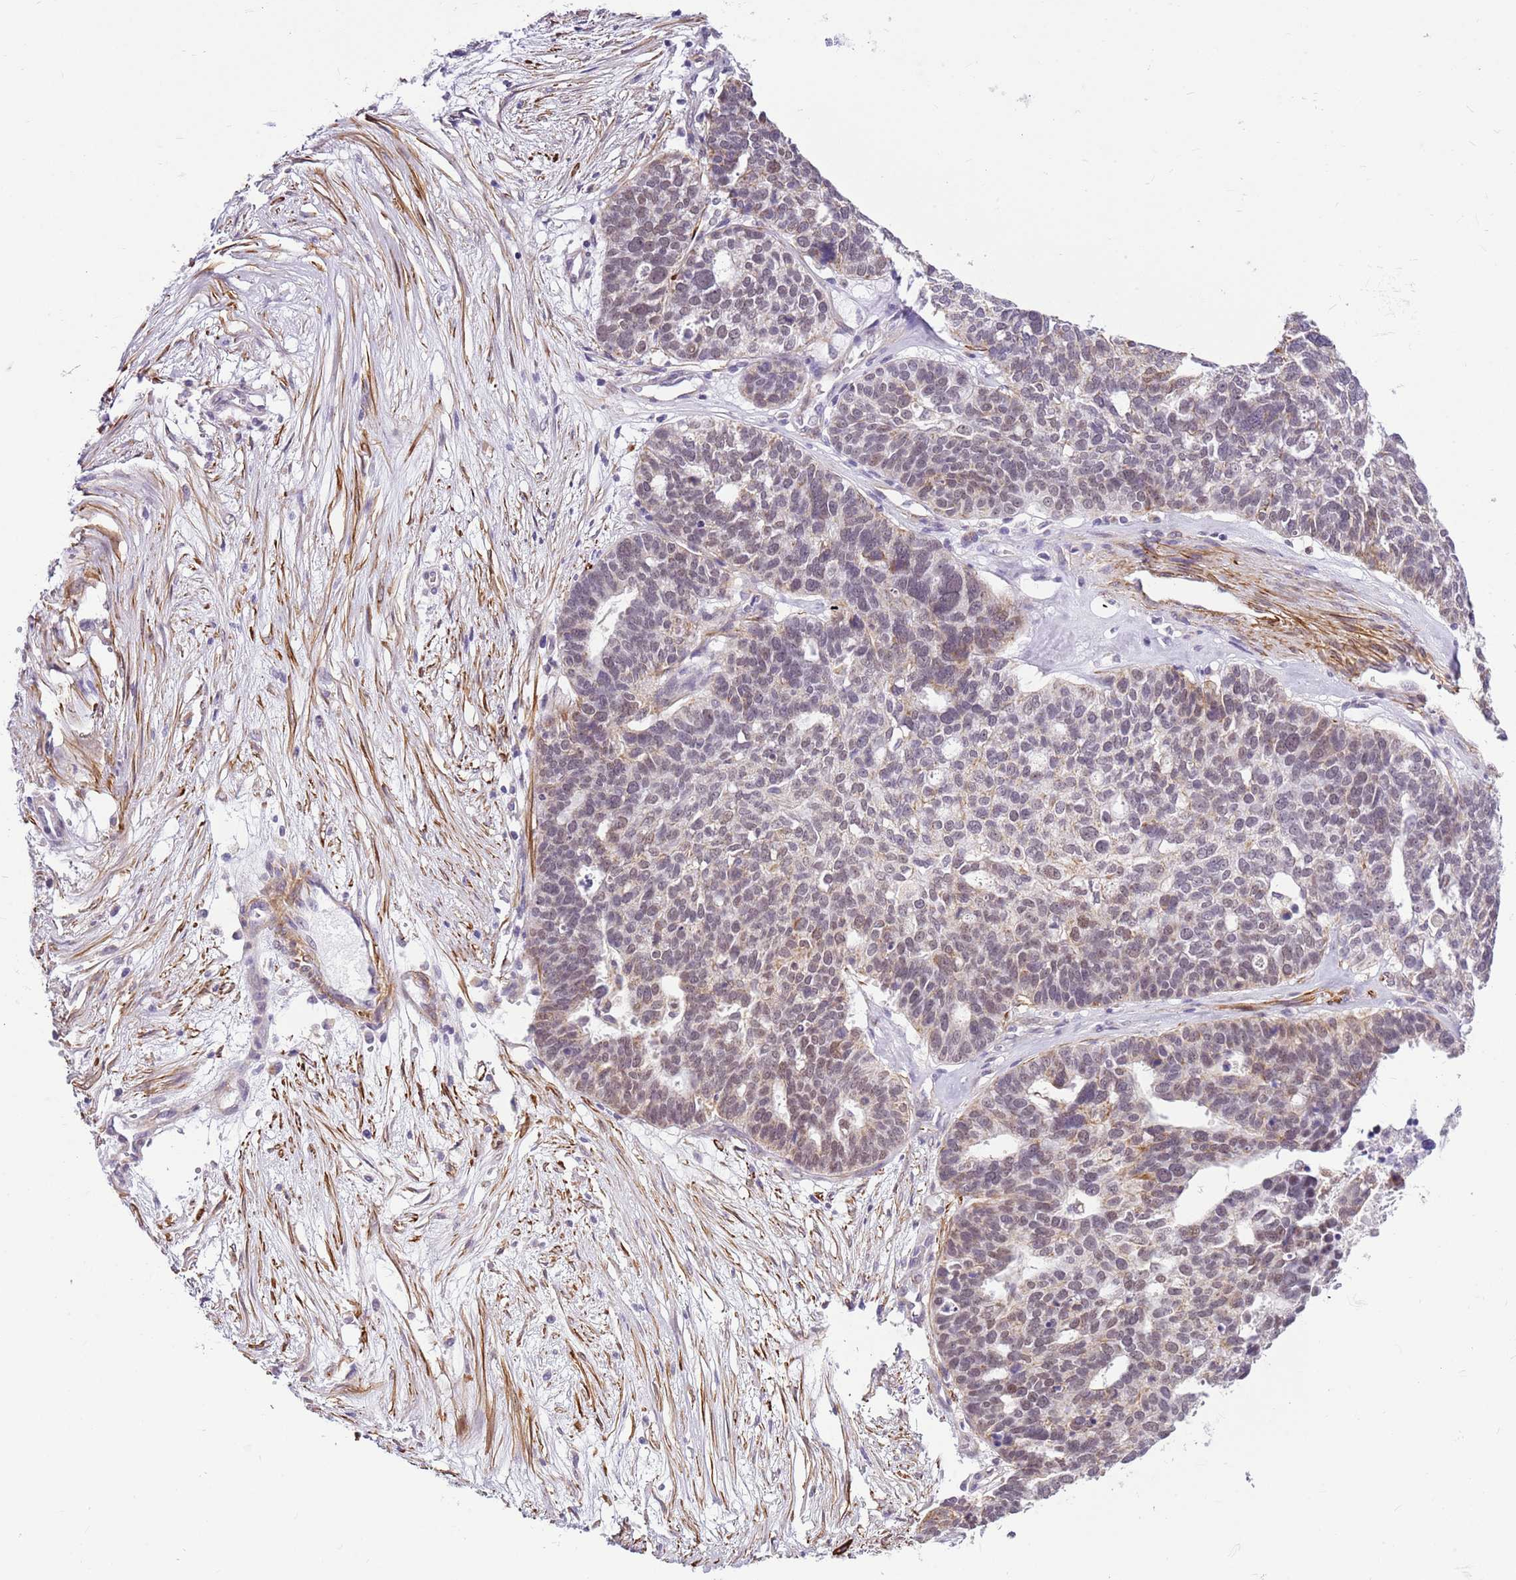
{"staining": {"intensity": "weak", "quantity": "<25%", "location": "nuclear"}, "tissue": "ovarian cancer", "cell_type": "Tumor cells", "image_type": "cancer", "snomed": [{"axis": "morphology", "description": "Cystadenocarcinoma, serous, NOS"}, {"axis": "topography", "description": "Ovary"}], "caption": "DAB immunohistochemical staining of ovarian cancer (serous cystadenocarcinoma) reveals no significant staining in tumor cells.", "gene": "SMIM4", "patient": {"sex": "female", "age": 59}}